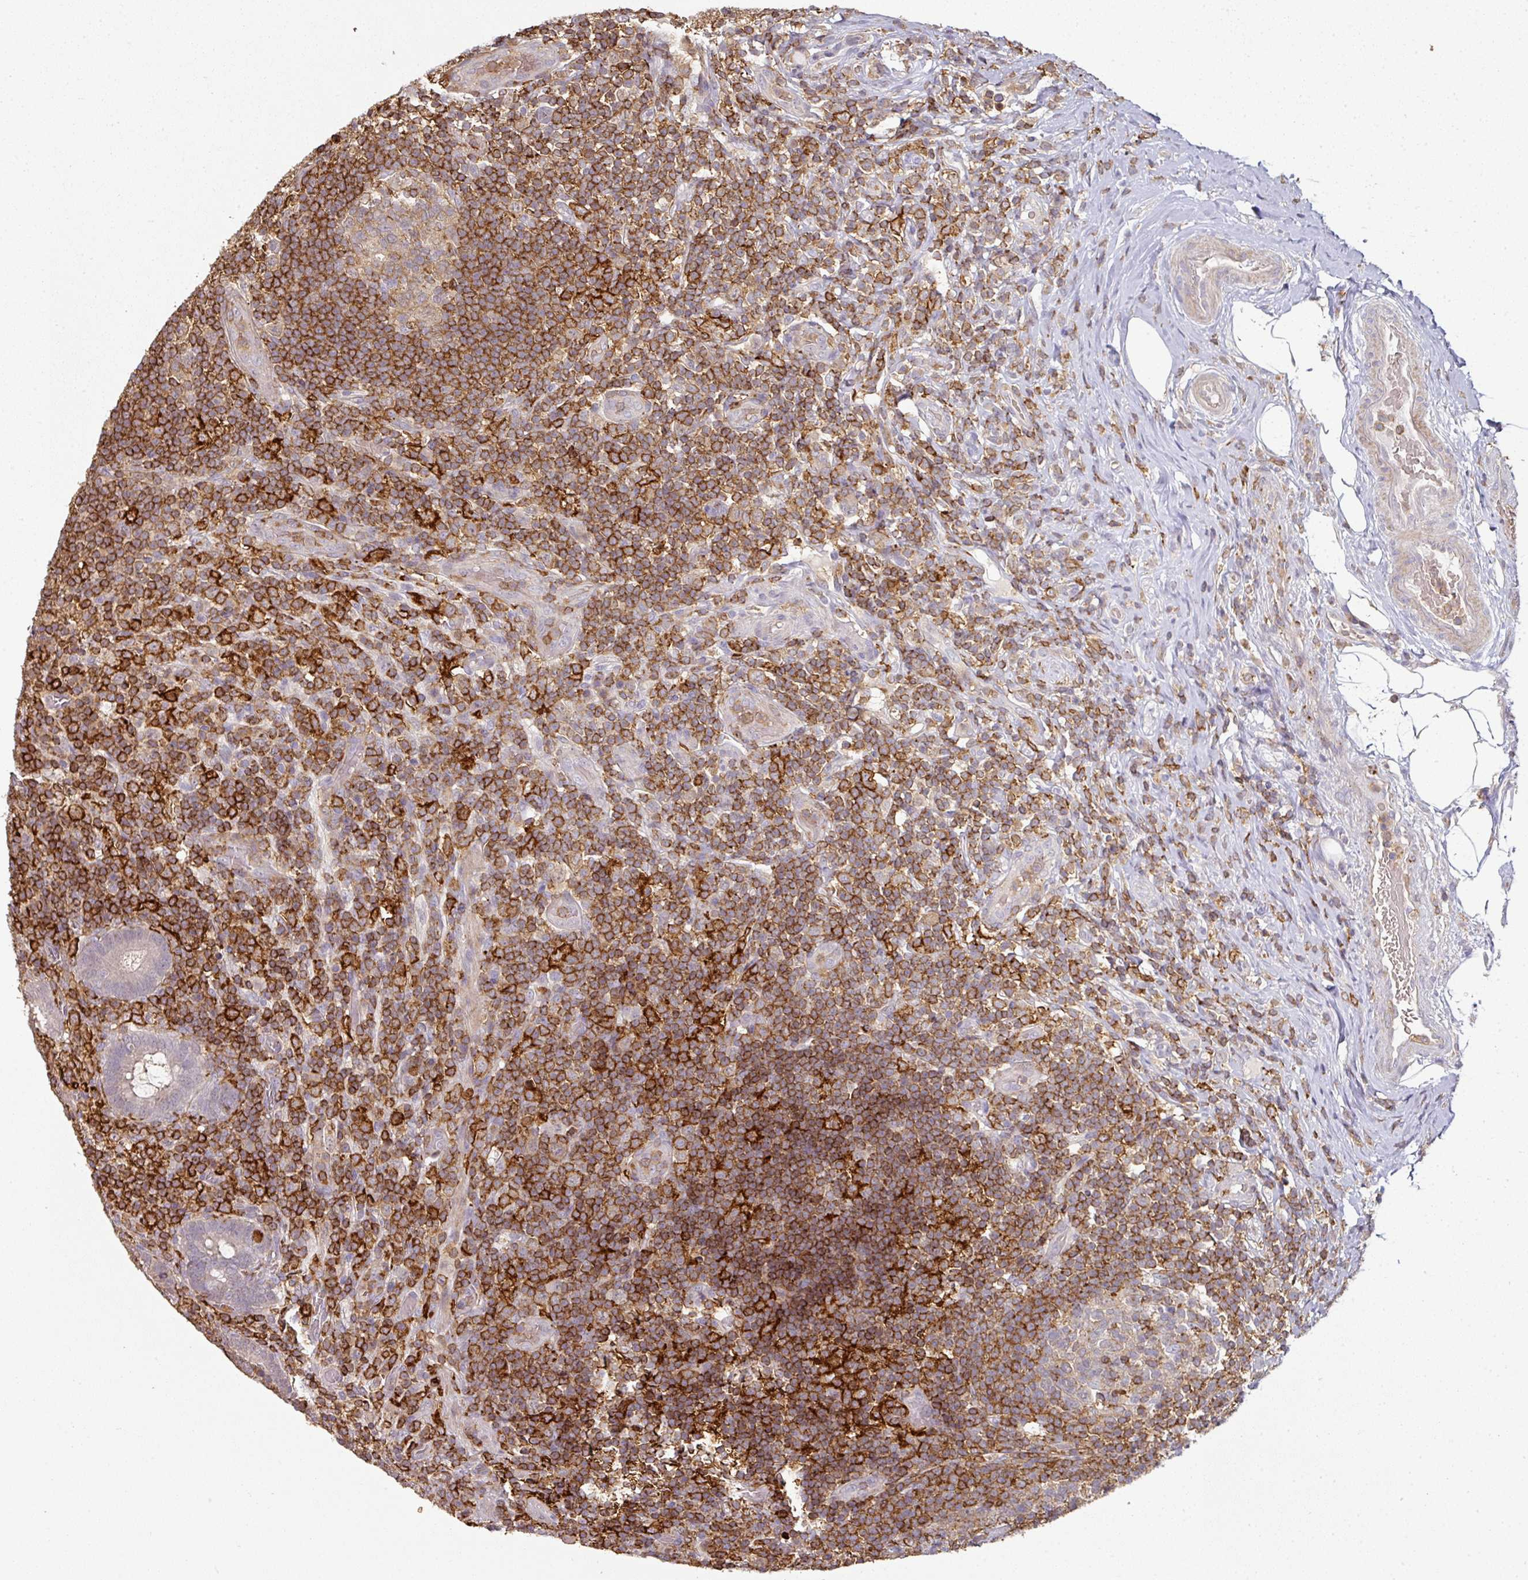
{"staining": {"intensity": "negative", "quantity": "none", "location": "none"}, "tissue": "appendix", "cell_type": "Glandular cells", "image_type": "normal", "snomed": [{"axis": "morphology", "description": "Normal tissue, NOS"}, {"axis": "topography", "description": "Appendix"}], "caption": "The immunohistochemistry (IHC) image has no significant positivity in glandular cells of appendix.", "gene": "OLFML2B", "patient": {"sex": "female", "age": 43}}